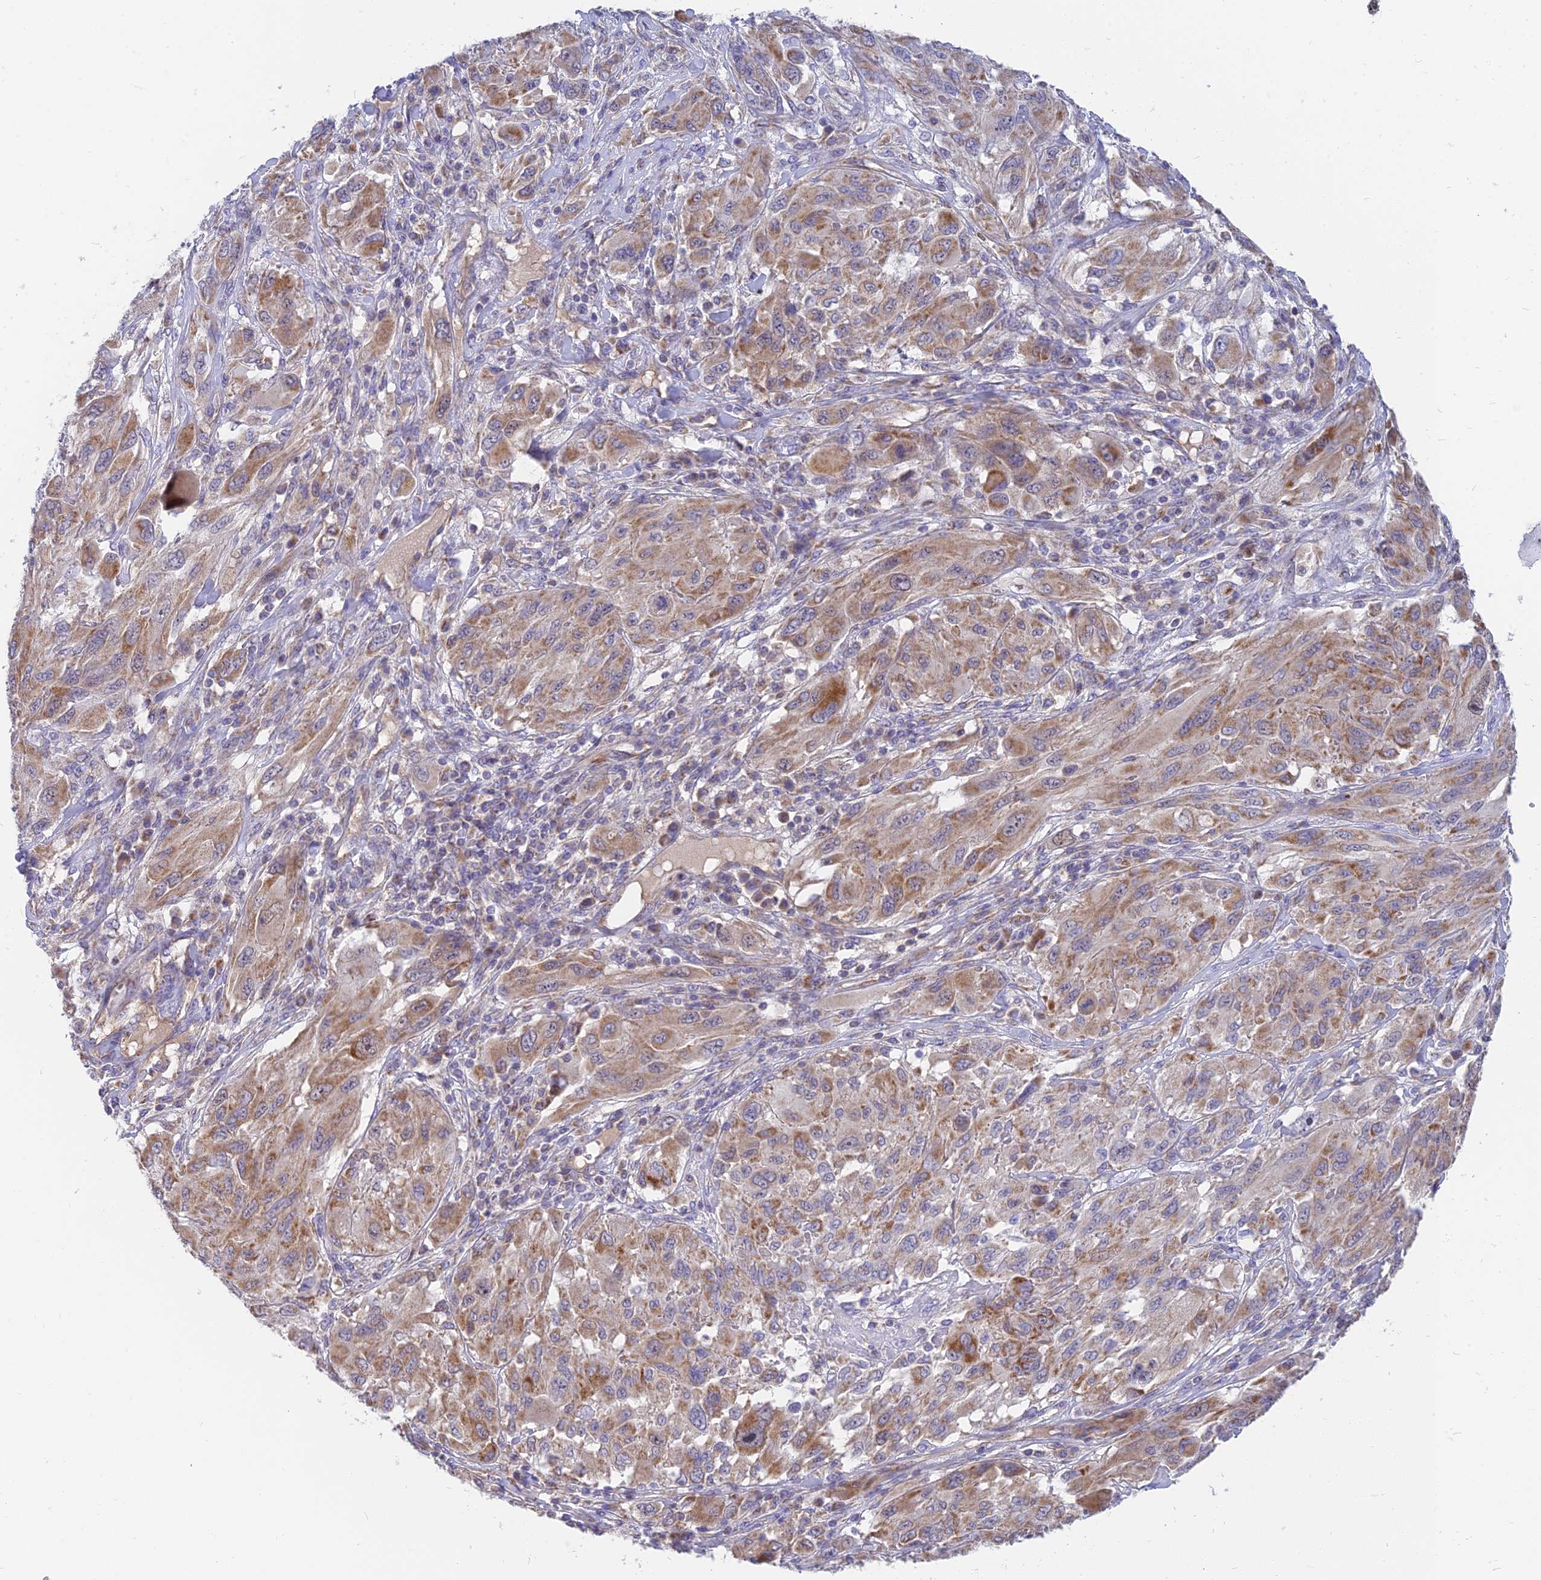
{"staining": {"intensity": "moderate", "quantity": ">75%", "location": "cytoplasmic/membranous"}, "tissue": "melanoma", "cell_type": "Tumor cells", "image_type": "cancer", "snomed": [{"axis": "morphology", "description": "Malignant melanoma, NOS"}, {"axis": "topography", "description": "Skin"}], "caption": "Human melanoma stained for a protein (brown) demonstrates moderate cytoplasmic/membranous positive expression in approximately >75% of tumor cells.", "gene": "MRPL15", "patient": {"sex": "female", "age": 91}}